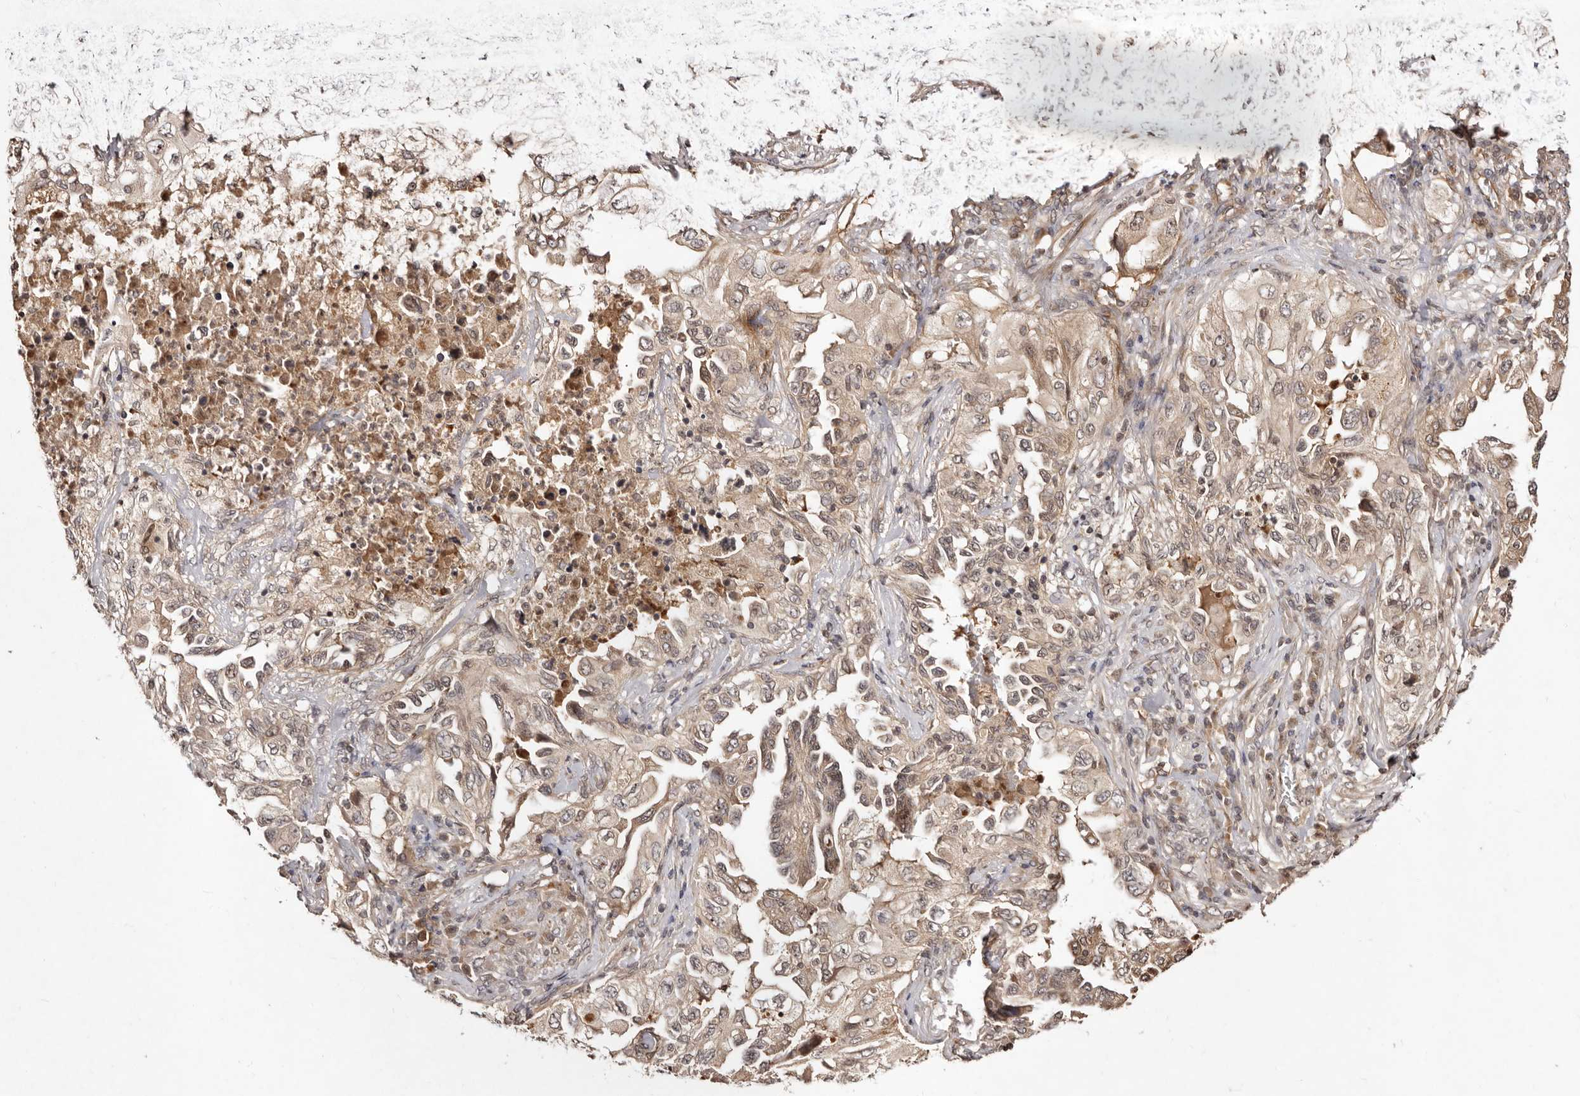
{"staining": {"intensity": "weak", "quantity": "25%-75%", "location": "cytoplasmic/membranous,nuclear"}, "tissue": "lung cancer", "cell_type": "Tumor cells", "image_type": "cancer", "snomed": [{"axis": "morphology", "description": "Adenocarcinoma, NOS"}, {"axis": "topography", "description": "Lung"}], "caption": "The immunohistochemical stain labels weak cytoplasmic/membranous and nuclear positivity in tumor cells of lung cancer tissue.", "gene": "LCORL", "patient": {"sex": "female", "age": 51}}